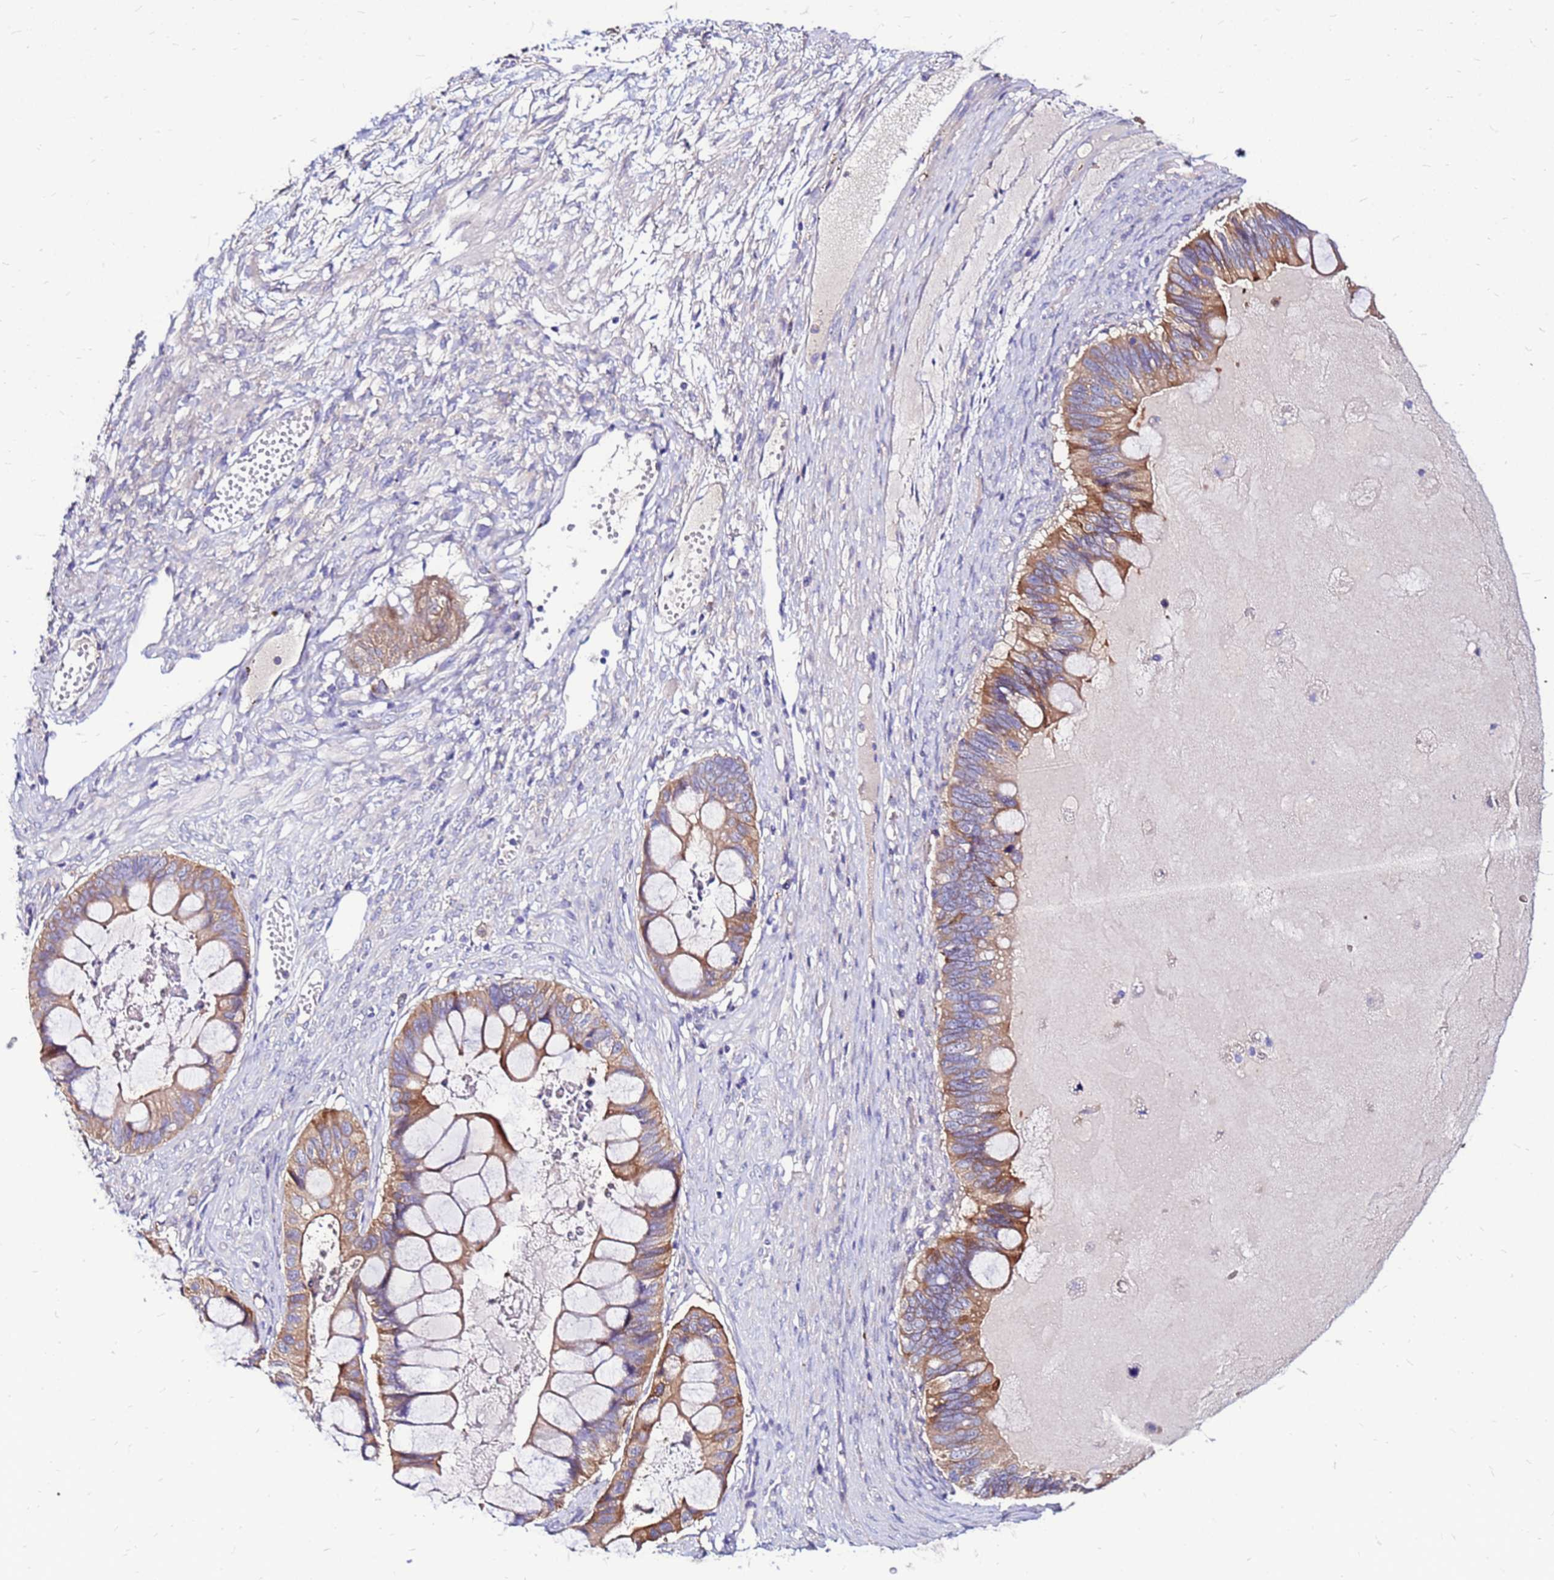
{"staining": {"intensity": "moderate", "quantity": ">75%", "location": "cytoplasmic/membranous"}, "tissue": "ovarian cancer", "cell_type": "Tumor cells", "image_type": "cancer", "snomed": [{"axis": "morphology", "description": "Cystadenocarcinoma, mucinous, NOS"}, {"axis": "topography", "description": "Ovary"}], "caption": "The histopathology image demonstrates a brown stain indicating the presence of a protein in the cytoplasmic/membranous of tumor cells in ovarian cancer (mucinous cystadenocarcinoma).", "gene": "ARHGEF5", "patient": {"sex": "female", "age": 61}}